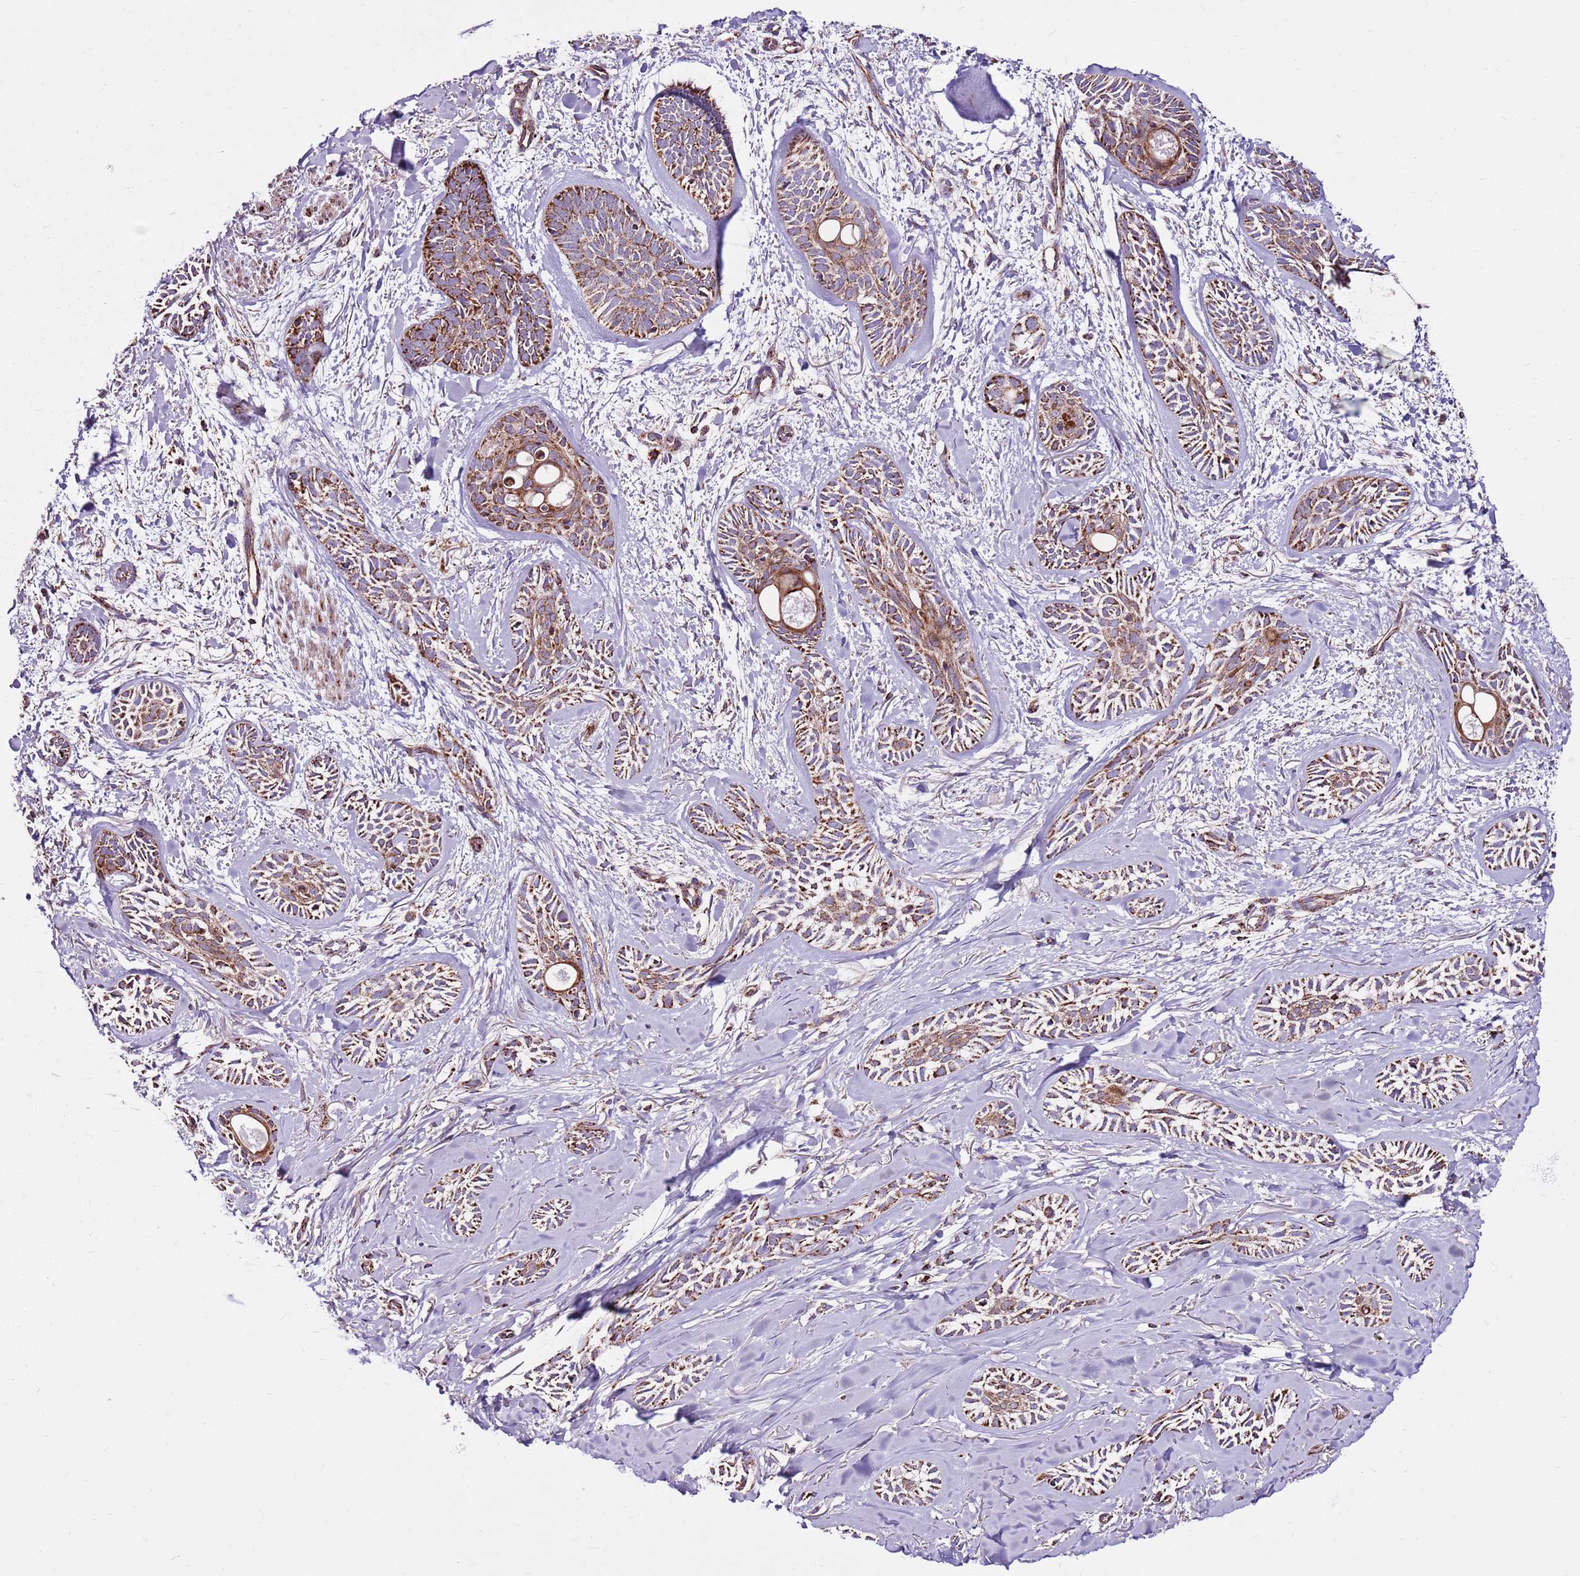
{"staining": {"intensity": "strong", "quantity": ">75%", "location": "cytoplasmic/membranous"}, "tissue": "skin cancer", "cell_type": "Tumor cells", "image_type": "cancer", "snomed": [{"axis": "morphology", "description": "Basal cell carcinoma"}, {"axis": "topography", "description": "Skin"}], "caption": "Protein analysis of skin cancer (basal cell carcinoma) tissue shows strong cytoplasmic/membranous expression in about >75% of tumor cells.", "gene": "HECTD4", "patient": {"sex": "female", "age": 59}}